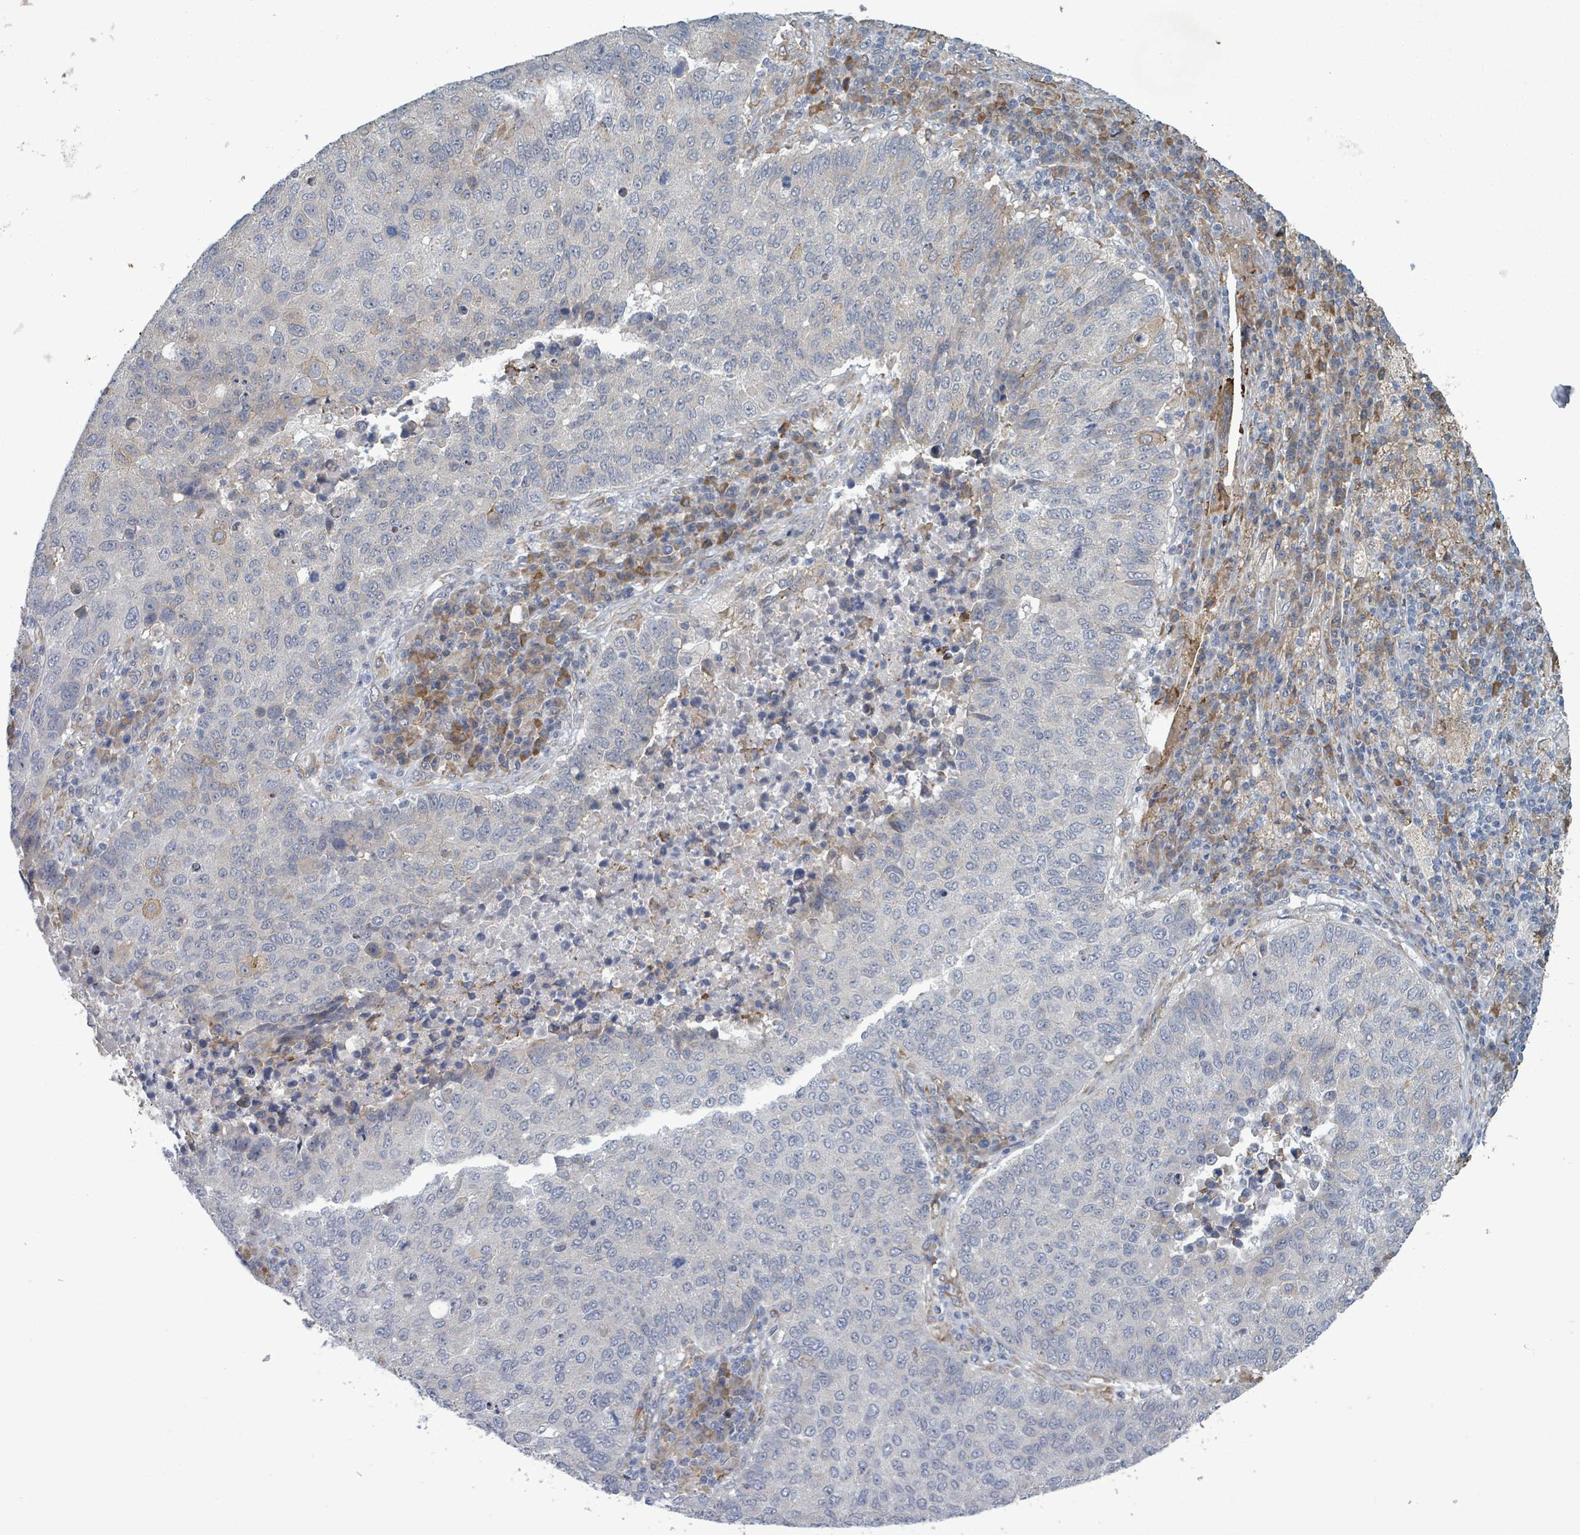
{"staining": {"intensity": "negative", "quantity": "none", "location": "none"}, "tissue": "lung cancer", "cell_type": "Tumor cells", "image_type": "cancer", "snomed": [{"axis": "morphology", "description": "Squamous cell carcinoma, NOS"}, {"axis": "topography", "description": "Lung"}], "caption": "A high-resolution histopathology image shows immunohistochemistry staining of squamous cell carcinoma (lung), which reveals no significant positivity in tumor cells. (Stains: DAB (3,3'-diaminobenzidine) immunohistochemistry (IHC) with hematoxylin counter stain, Microscopy: brightfield microscopy at high magnification).", "gene": "SHROOM2", "patient": {"sex": "male", "age": 73}}